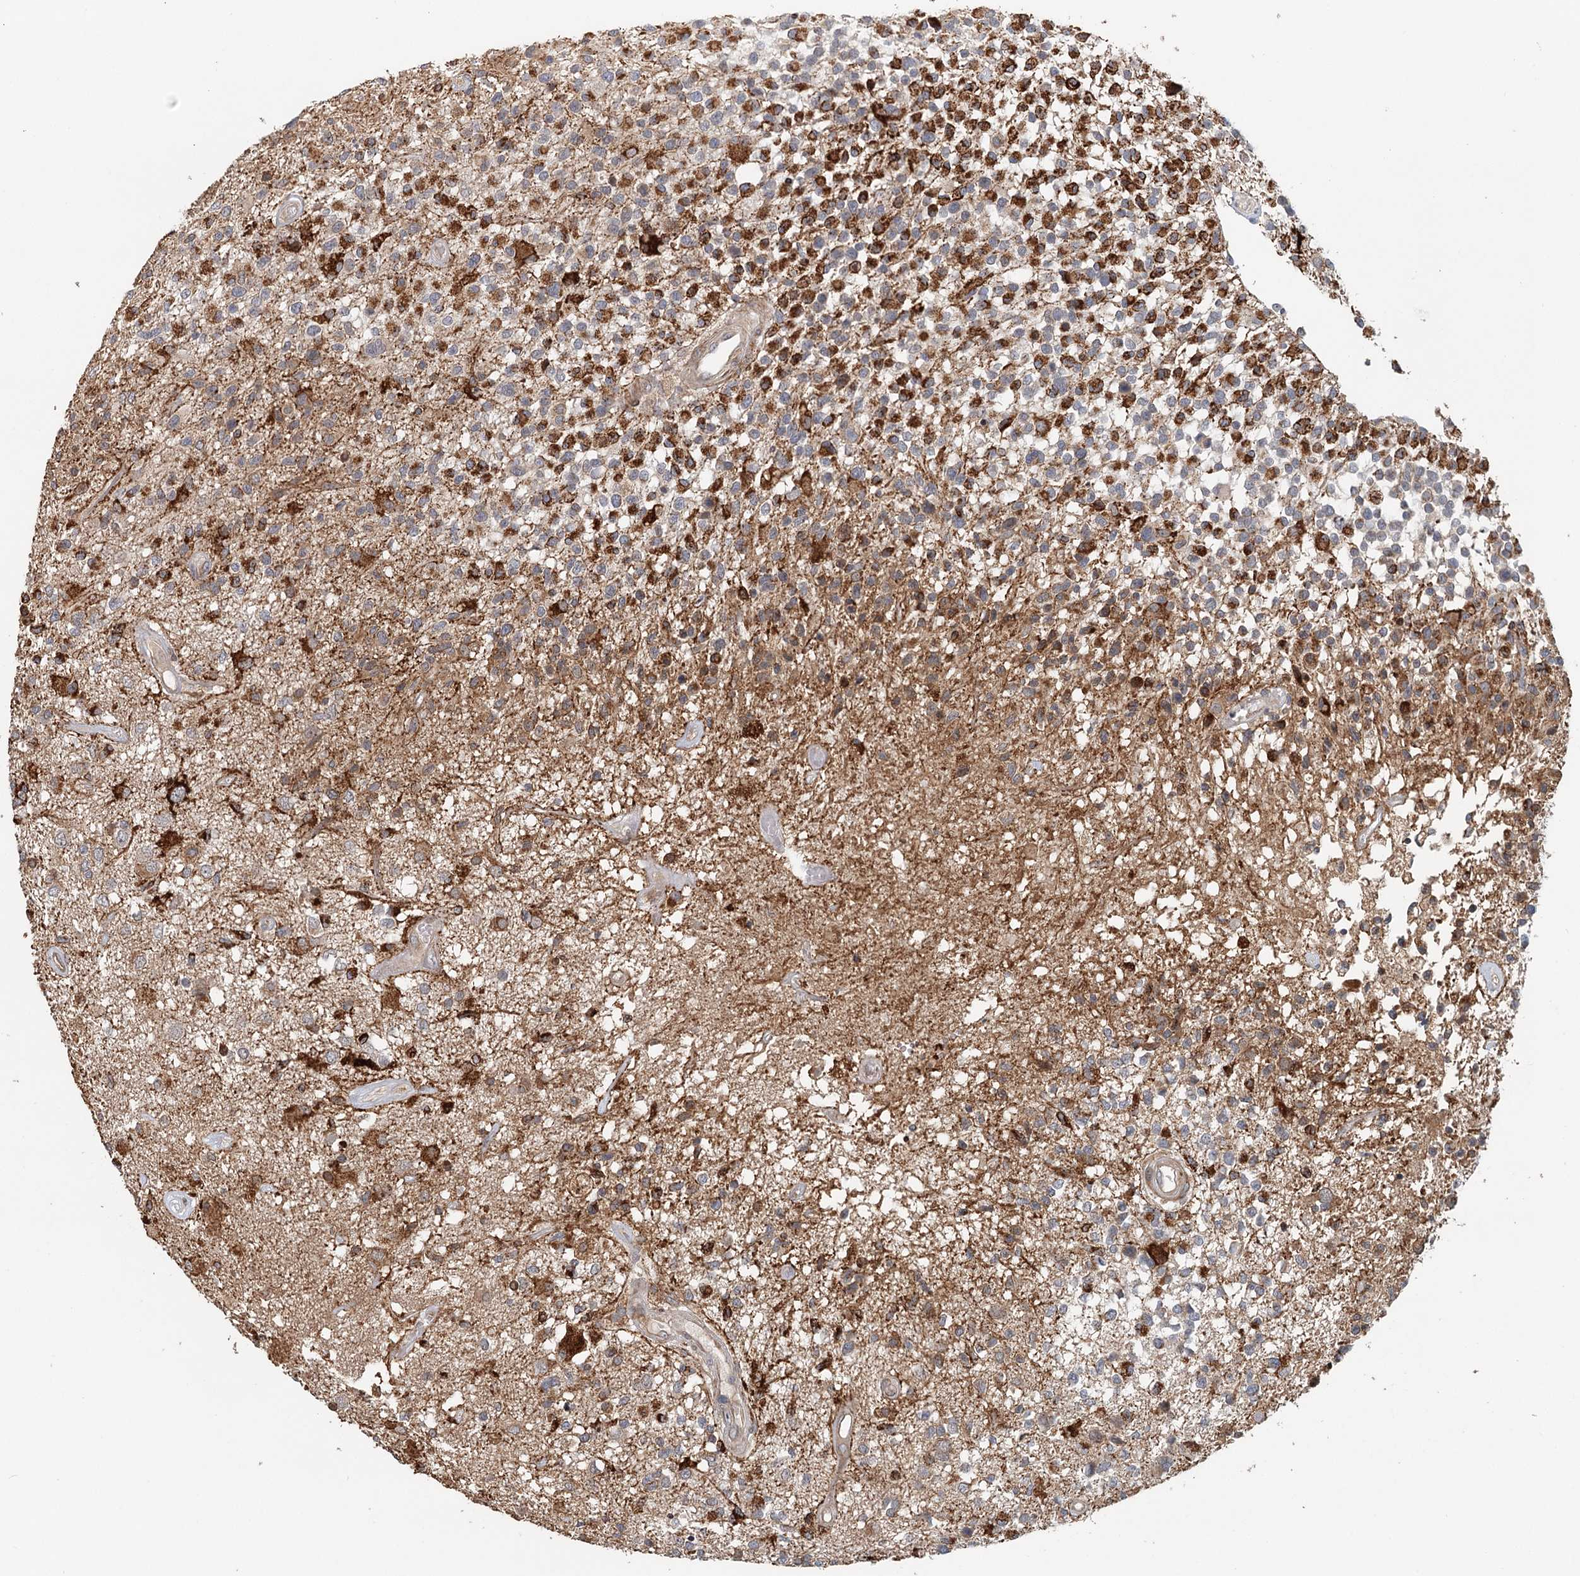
{"staining": {"intensity": "strong", "quantity": "<25%", "location": "cytoplasmic/membranous"}, "tissue": "glioma", "cell_type": "Tumor cells", "image_type": "cancer", "snomed": [{"axis": "morphology", "description": "Glioma, malignant, High grade"}, {"axis": "morphology", "description": "Glioblastoma, NOS"}, {"axis": "topography", "description": "Brain"}], "caption": "A medium amount of strong cytoplasmic/membranous staining is present in approximately <25% of tumor cells in malignant glioma (high-grade) tissue. The protein is shown in brown color, while the nuclei are stained blue.", "gene": "RNF111", "patient": {"sex": "male", "age": 60}}